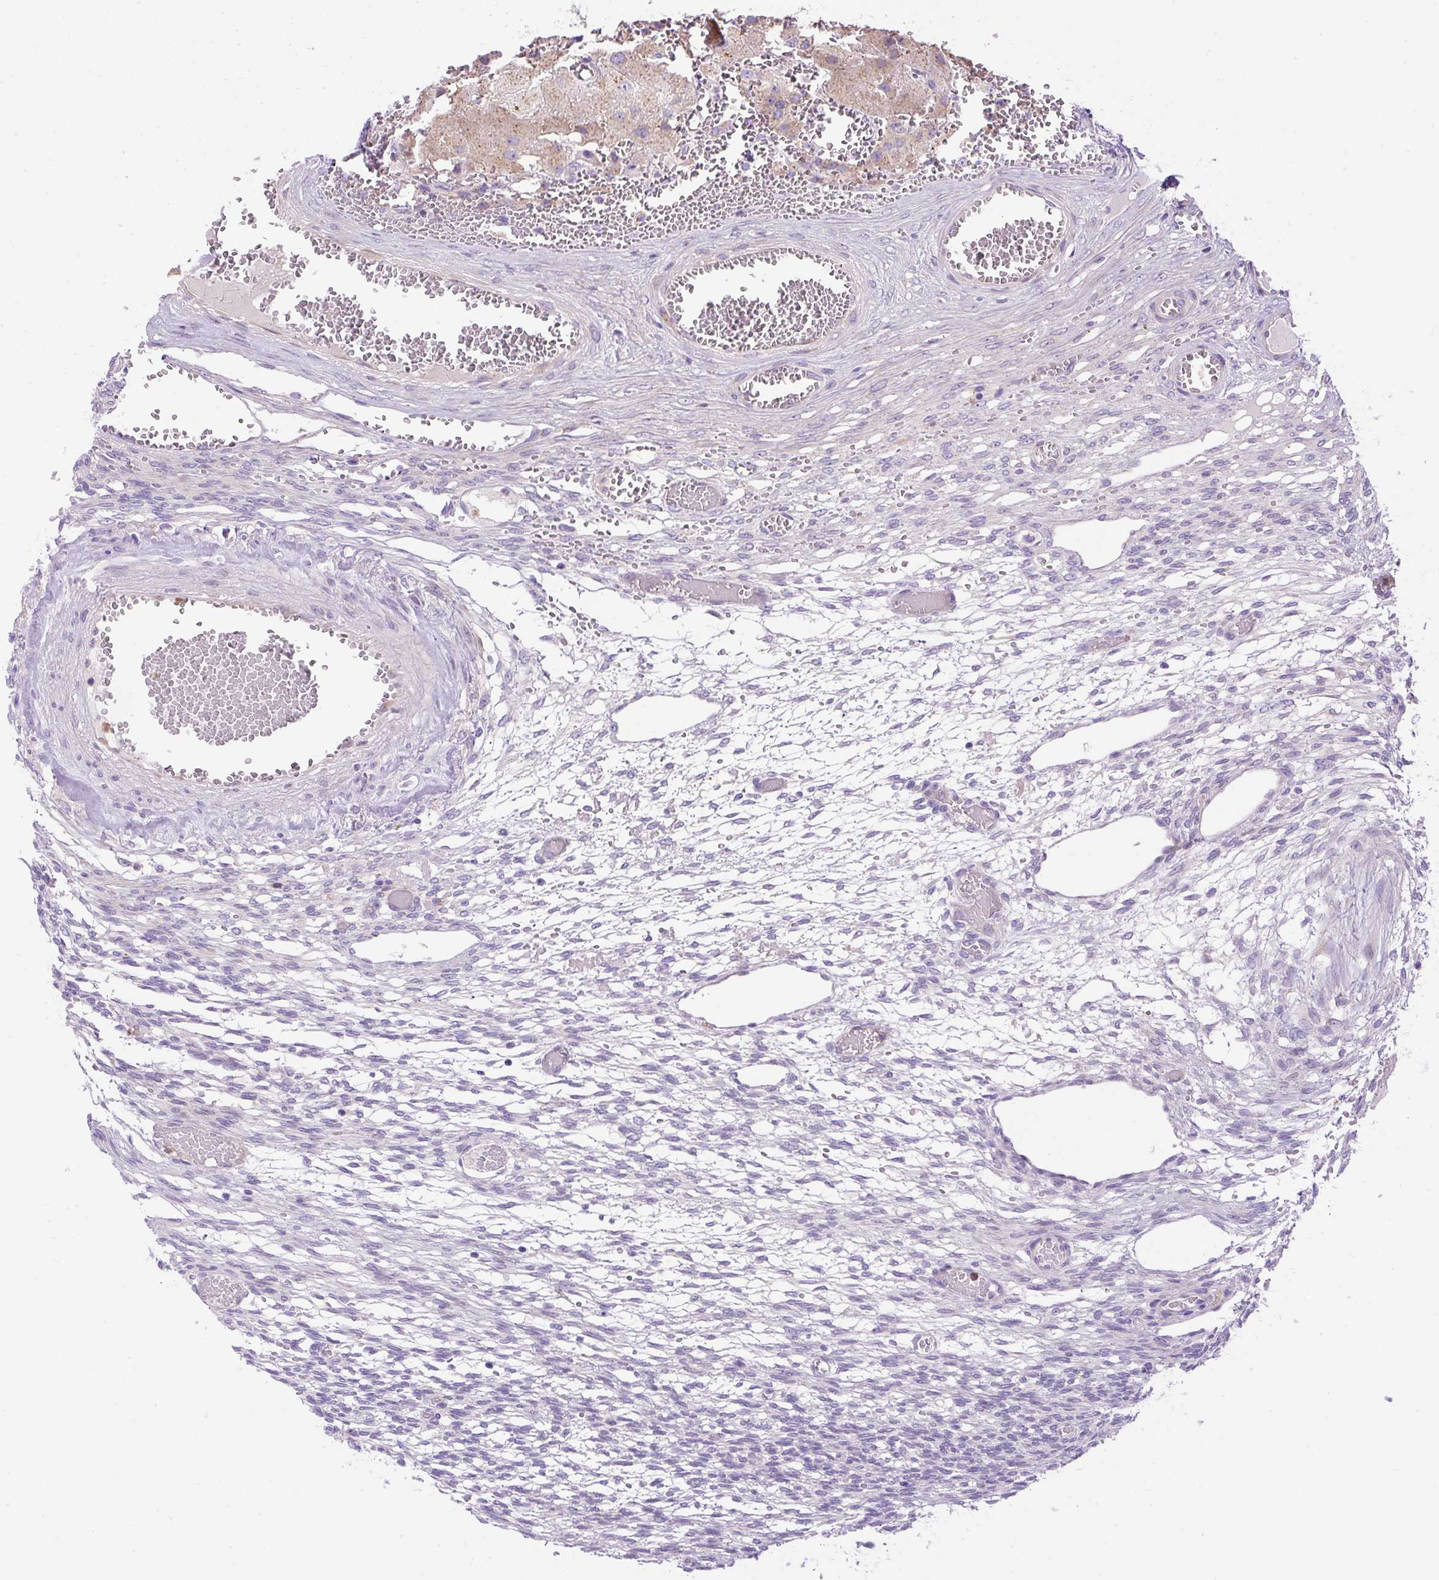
{"staining": {"intensity": "weak", "quantity": ">75%", "location": "cytoplasmic/membranous"}, "tissue": "ovary", "cell_type": "Follicle cells", "image_type": "normal", "snomed": [{"axis": "morphology", "description": "Normal tissue, NOS"}, {"axis": "topography", "description": "Ovary"}], "caption": "Protein staining of unremarkable ovary reveals weak cytoplasmic/membranous expression in about >75% of follicle cells. (brown staining indicates protein expression, while blue staining denotes nuclei).", "gene": "CFAP47", "patient": {"sex": "female", "age": 67}}